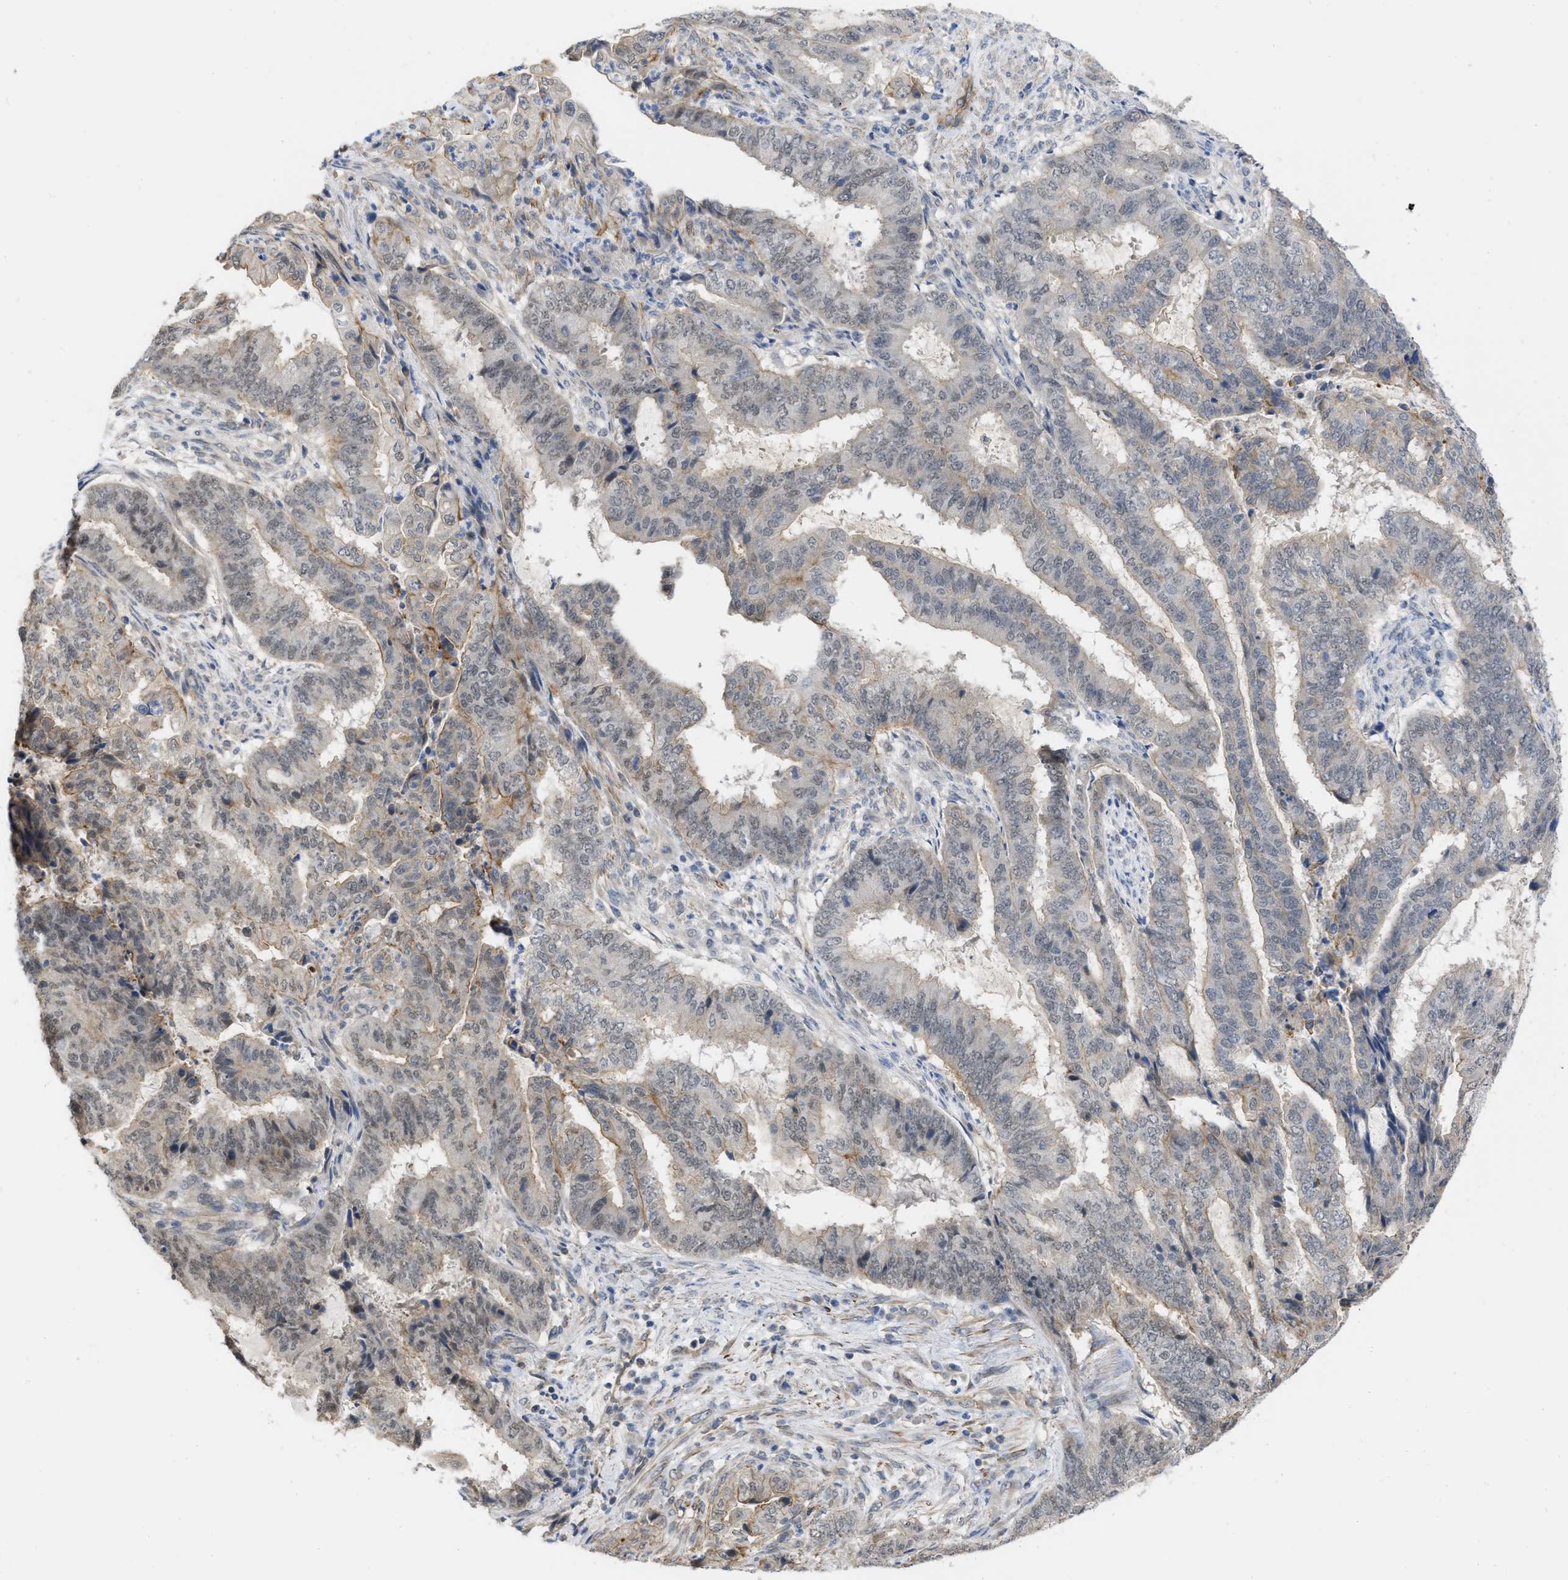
{"staining": {"intensity": "weak", "quantity": "<25%", "location": "cytoplasmic/membranous"}, "tissue": "endometrial cancer", "cell_type": "Tumor cells", "image_type": "cancer", "snomed": [{"axis": "morphology", "description": "Adenocarcinoma, NOS"}, {"axis": "topography", "description": "Endometrium"}], "caption": "There is no significant staining in tumor cells of endometrial adenocarcinoma. (DAB immunohistochemistry with hematoxylin counter stain).", "gene": "NAPEPLD", "patient": {"sex": "female", "age": 51}}